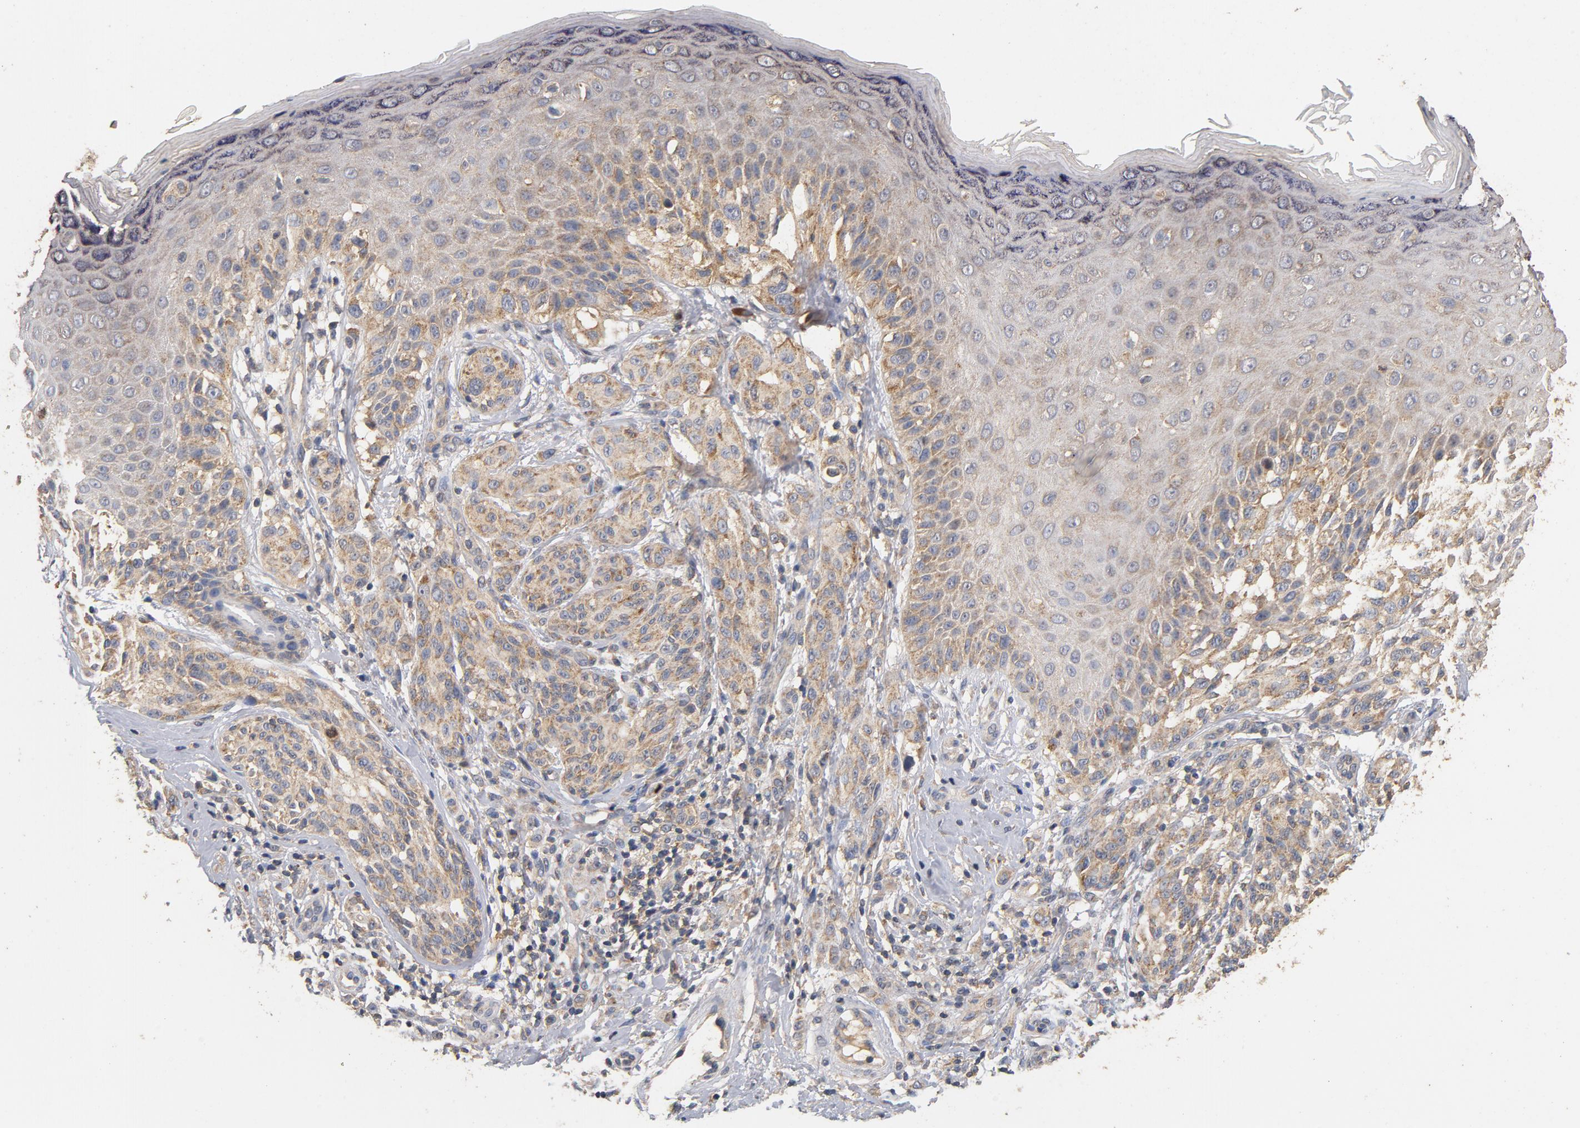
{"staining": {"intensity": "weak", "quantity": ">75%", "location": "cytoplasmic/membranous"}, "tissue": "melanoma", "cell_type": "Tumor cells", "image_type": "cancer", "snomed": [{"axis": "morphology", "description": "Malignant melanoma, NOS"}, {"axis": "topography", "description": "Skin"}], "caption": "A brown stain shows weak cytoplasmic/membranous positivity of a protein in human malignant melanoma tumor cells.", "gene": "DDX6", "patient": {"sex": "male", "age": 53}}